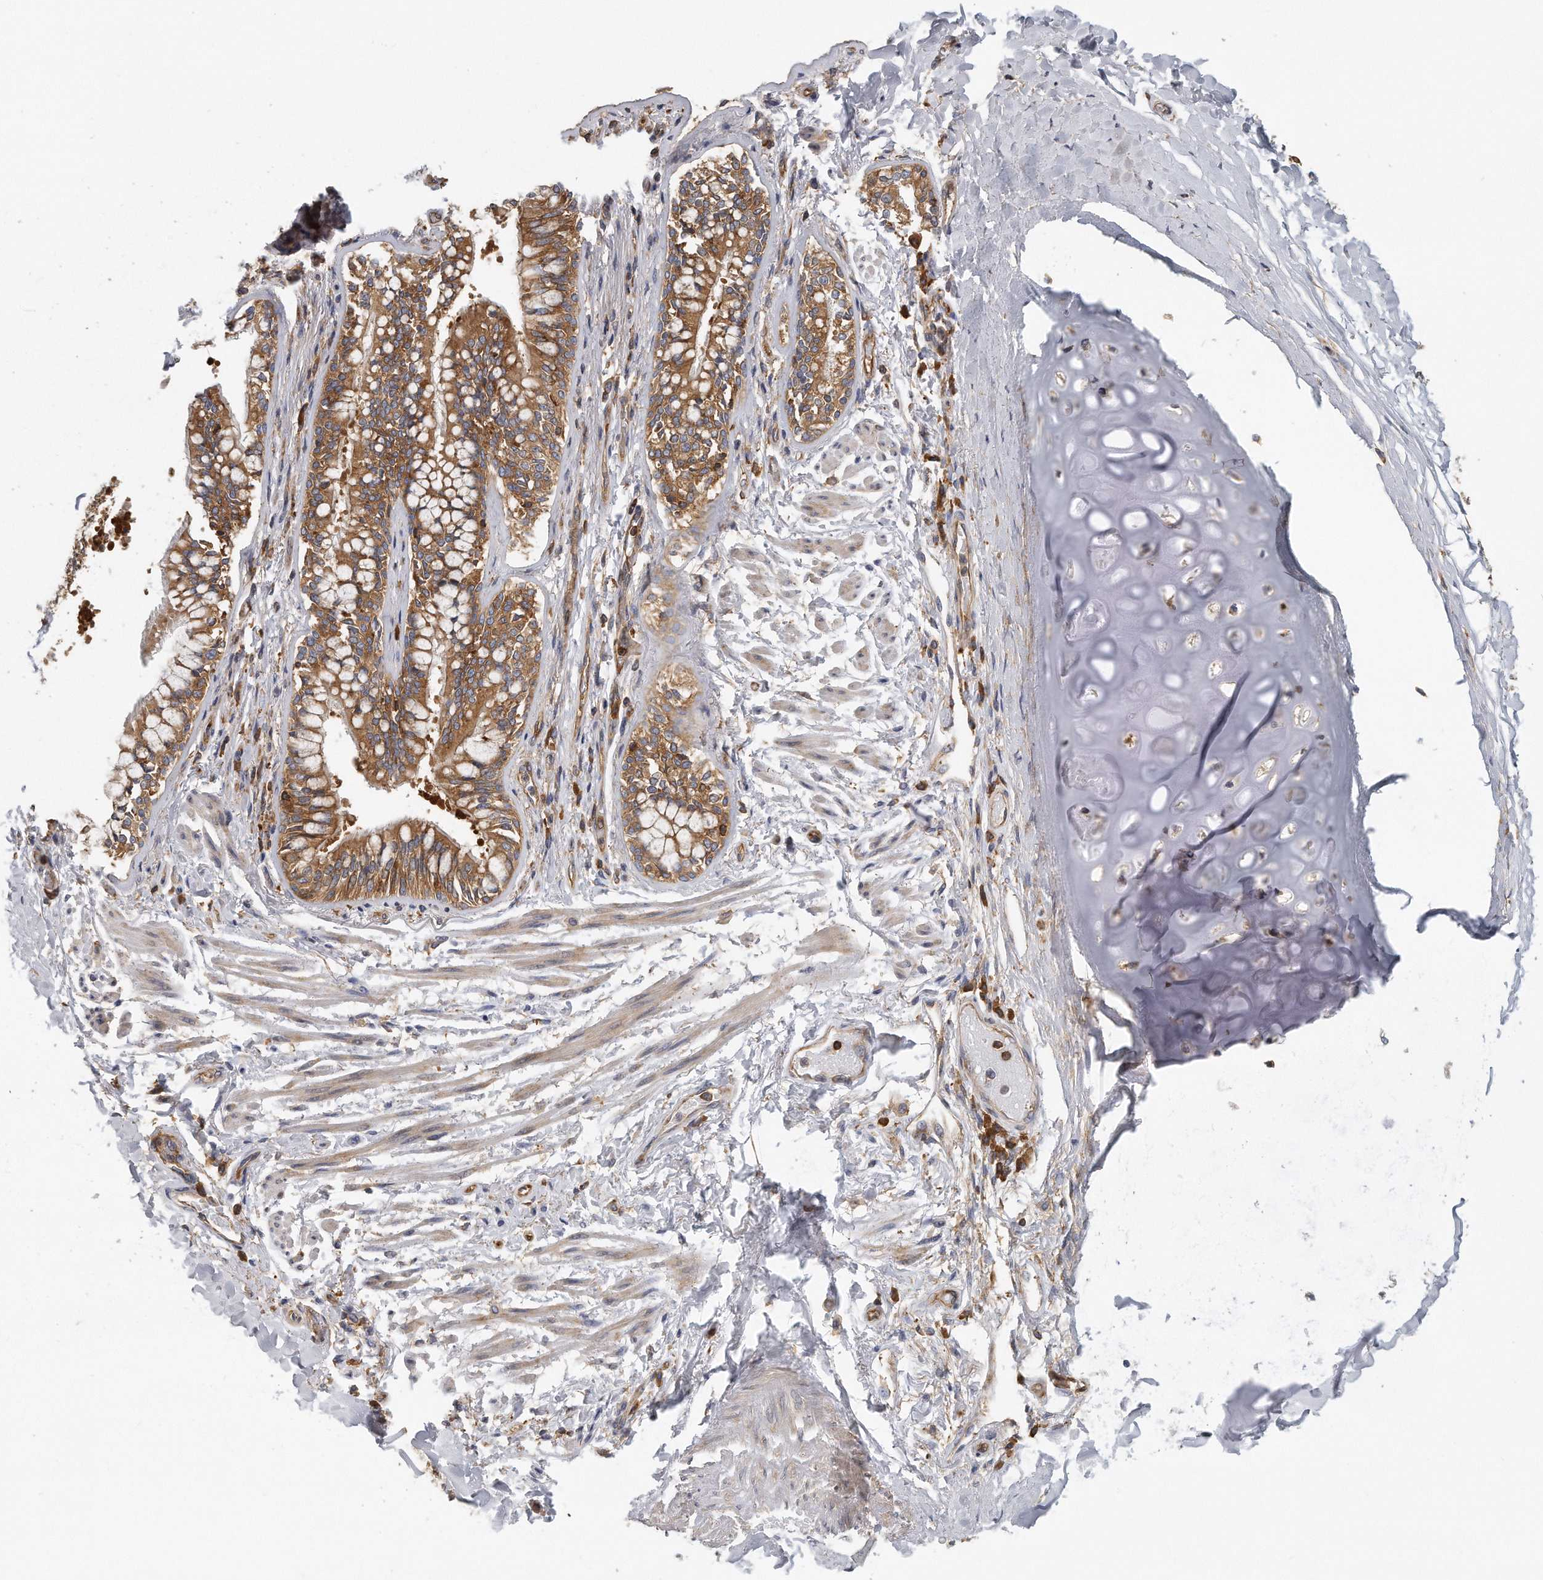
{"staining": {"intensity": "moderate", "quantity": ">75%", "location": "cytoplasmic/membranous"}, "tissue": "bronchus", "cell_type": "Respiratory epithelial cells", "image_type": "normal", "snomed": [{"axis": "morphology", "description": "Normal tissue, NOS"}, {"axis": "morphology", "description": "Inflammation, NOS"}, {"axis": "topography", "description": "Lung"}], "caption": "An IHC histopathology image of unremarkable tissue is shown. Protein staining in brown shows moderate cytoplasmic/membranous positivity in bronchus within respiratory epithelial cells. (IHC, brightfield microscopy, high magnification).", "gene": "EIF3I", "patient": {"sex": "female", "age": 46}}